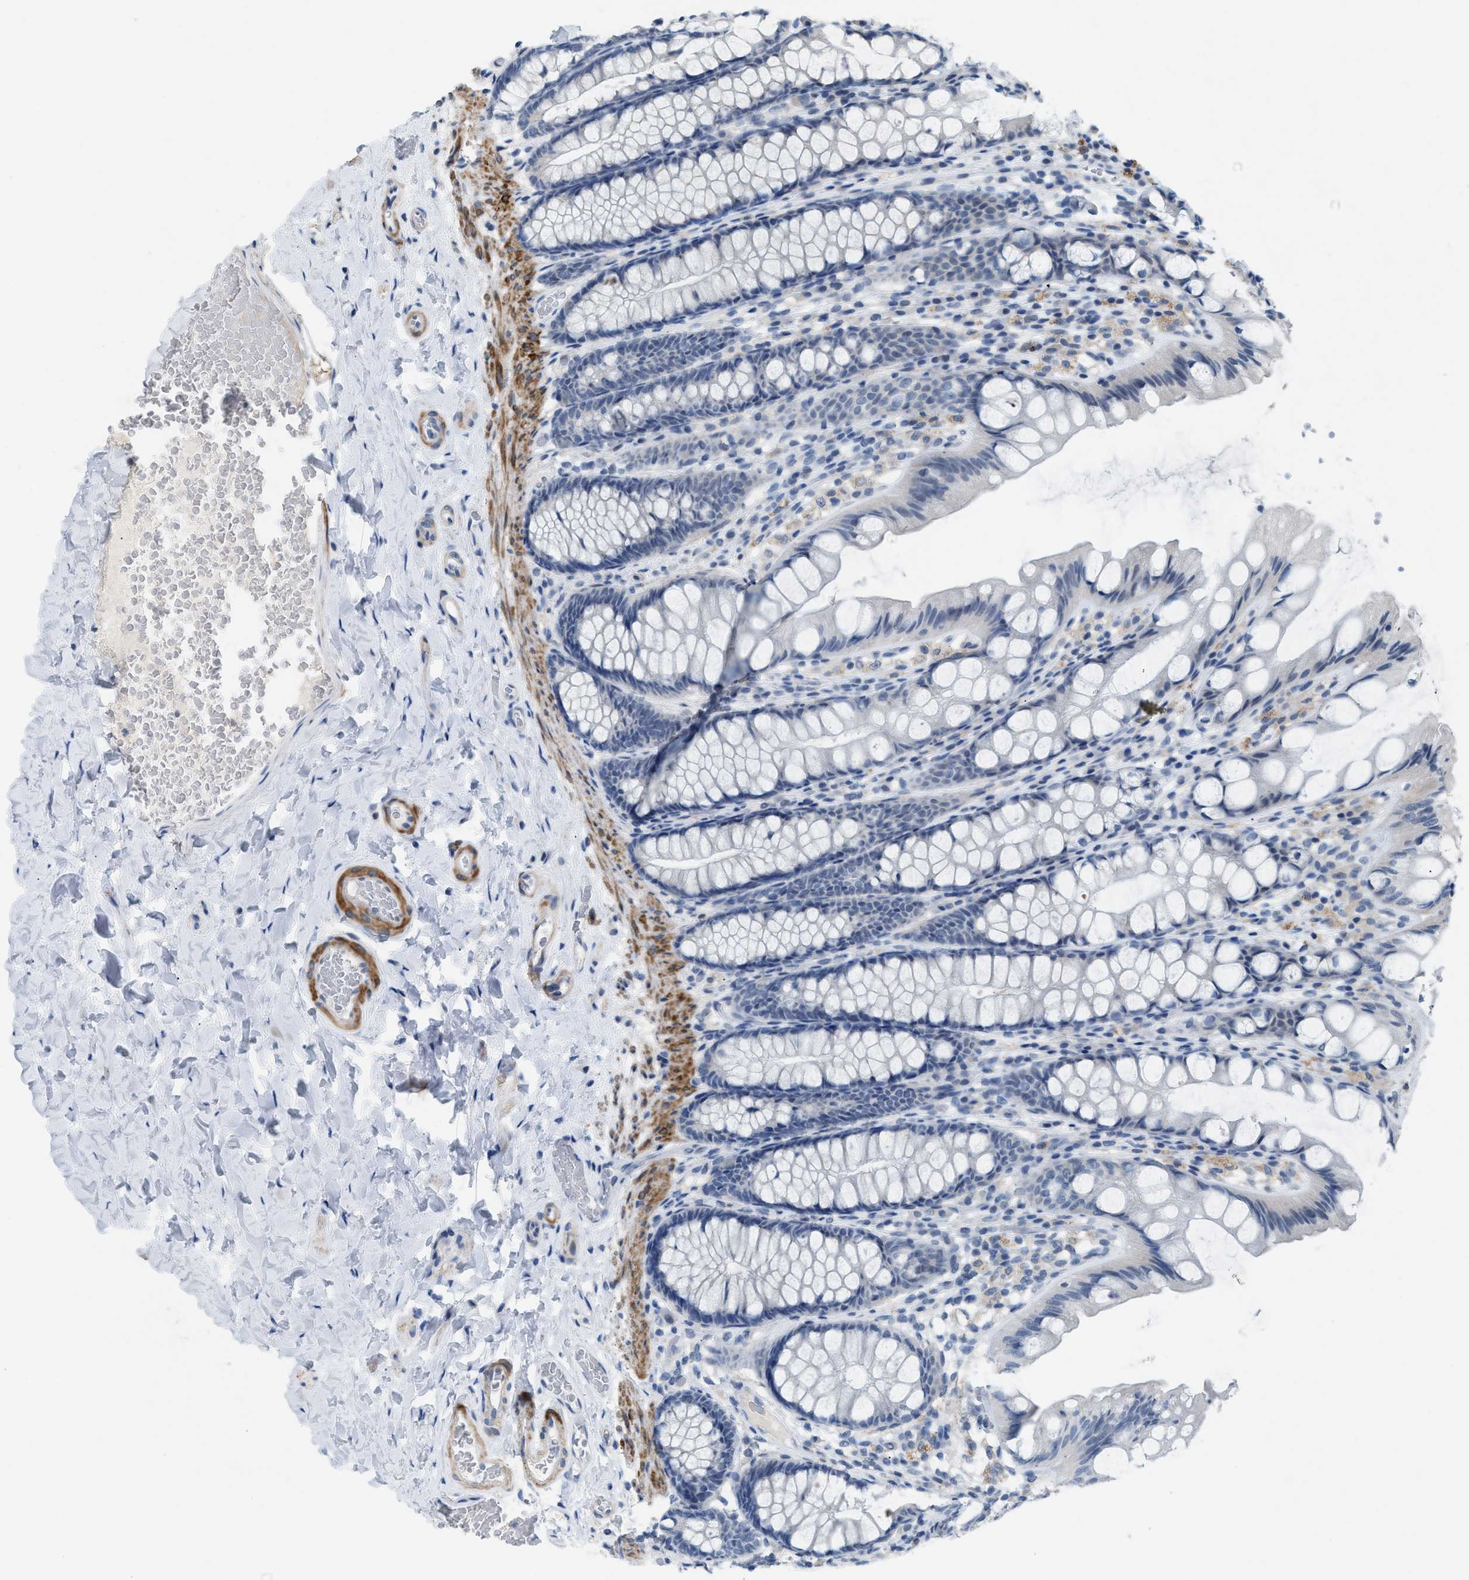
{"staining": {"intensity": "moderate", "quantity": "25%-75%", "location": "cytoplasmic/membranous"}, "tissue": "colon", "cell_type": "Endothelial cells", "image_type": "normal", "snomed": [{"axis": "morphology", "description": "Normal tissue, NOS"}, {"axis": "topography", "description": "Colon"}], "caption": "DAB (3,3'-diaminobenzidine) immunohistochemical staining of unremarkable colon exhibits moderate cytoplasmic/membranous protein expression in approximately 25%-75% of endothelial cells.", "gene": "SLC5A5", "patient": {"sex": "male", "age": 47}}